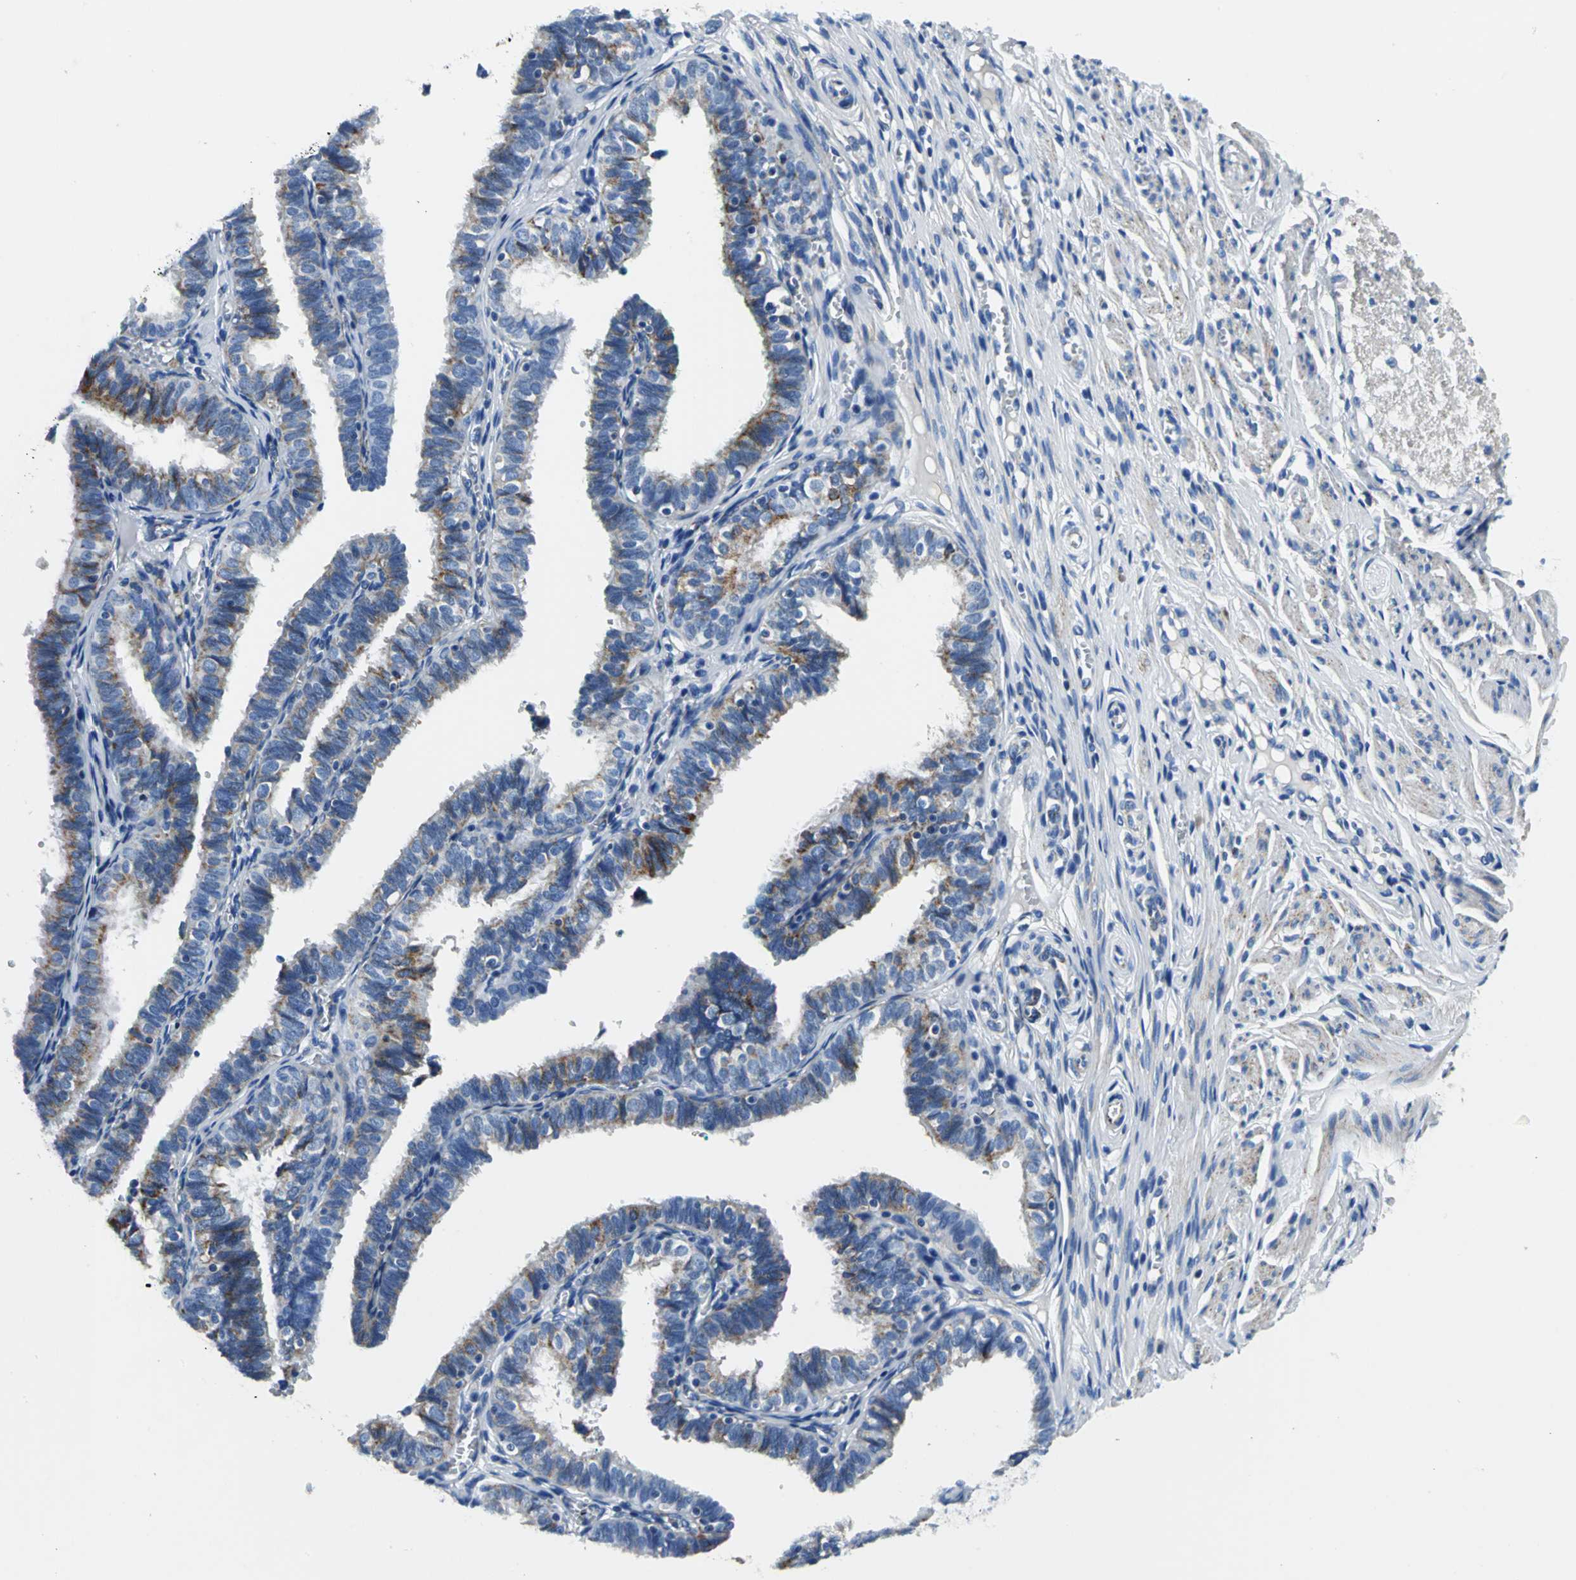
{"staining": {"intensity": "weak", "quantity": "25%-75%", "location": "cytoplasmic/membranous"}, "tissue": "fallopian tube", "cell_type": "Glandular cells", "image_type": "normal", "snomed": [{"axis": "morphology", "description": "Normal tissue, NOS"}, {"axis": "topography", "description": "Fallopian tube"}], "caption": "Brown immunohistochemical staining in unremarkable human fallopian tube displays weak cytoplasmic/membranous expression in about 25%-75% of glandular cells.", "gene": "IFI6", "patient": {"sex": "female", "age": 46}}